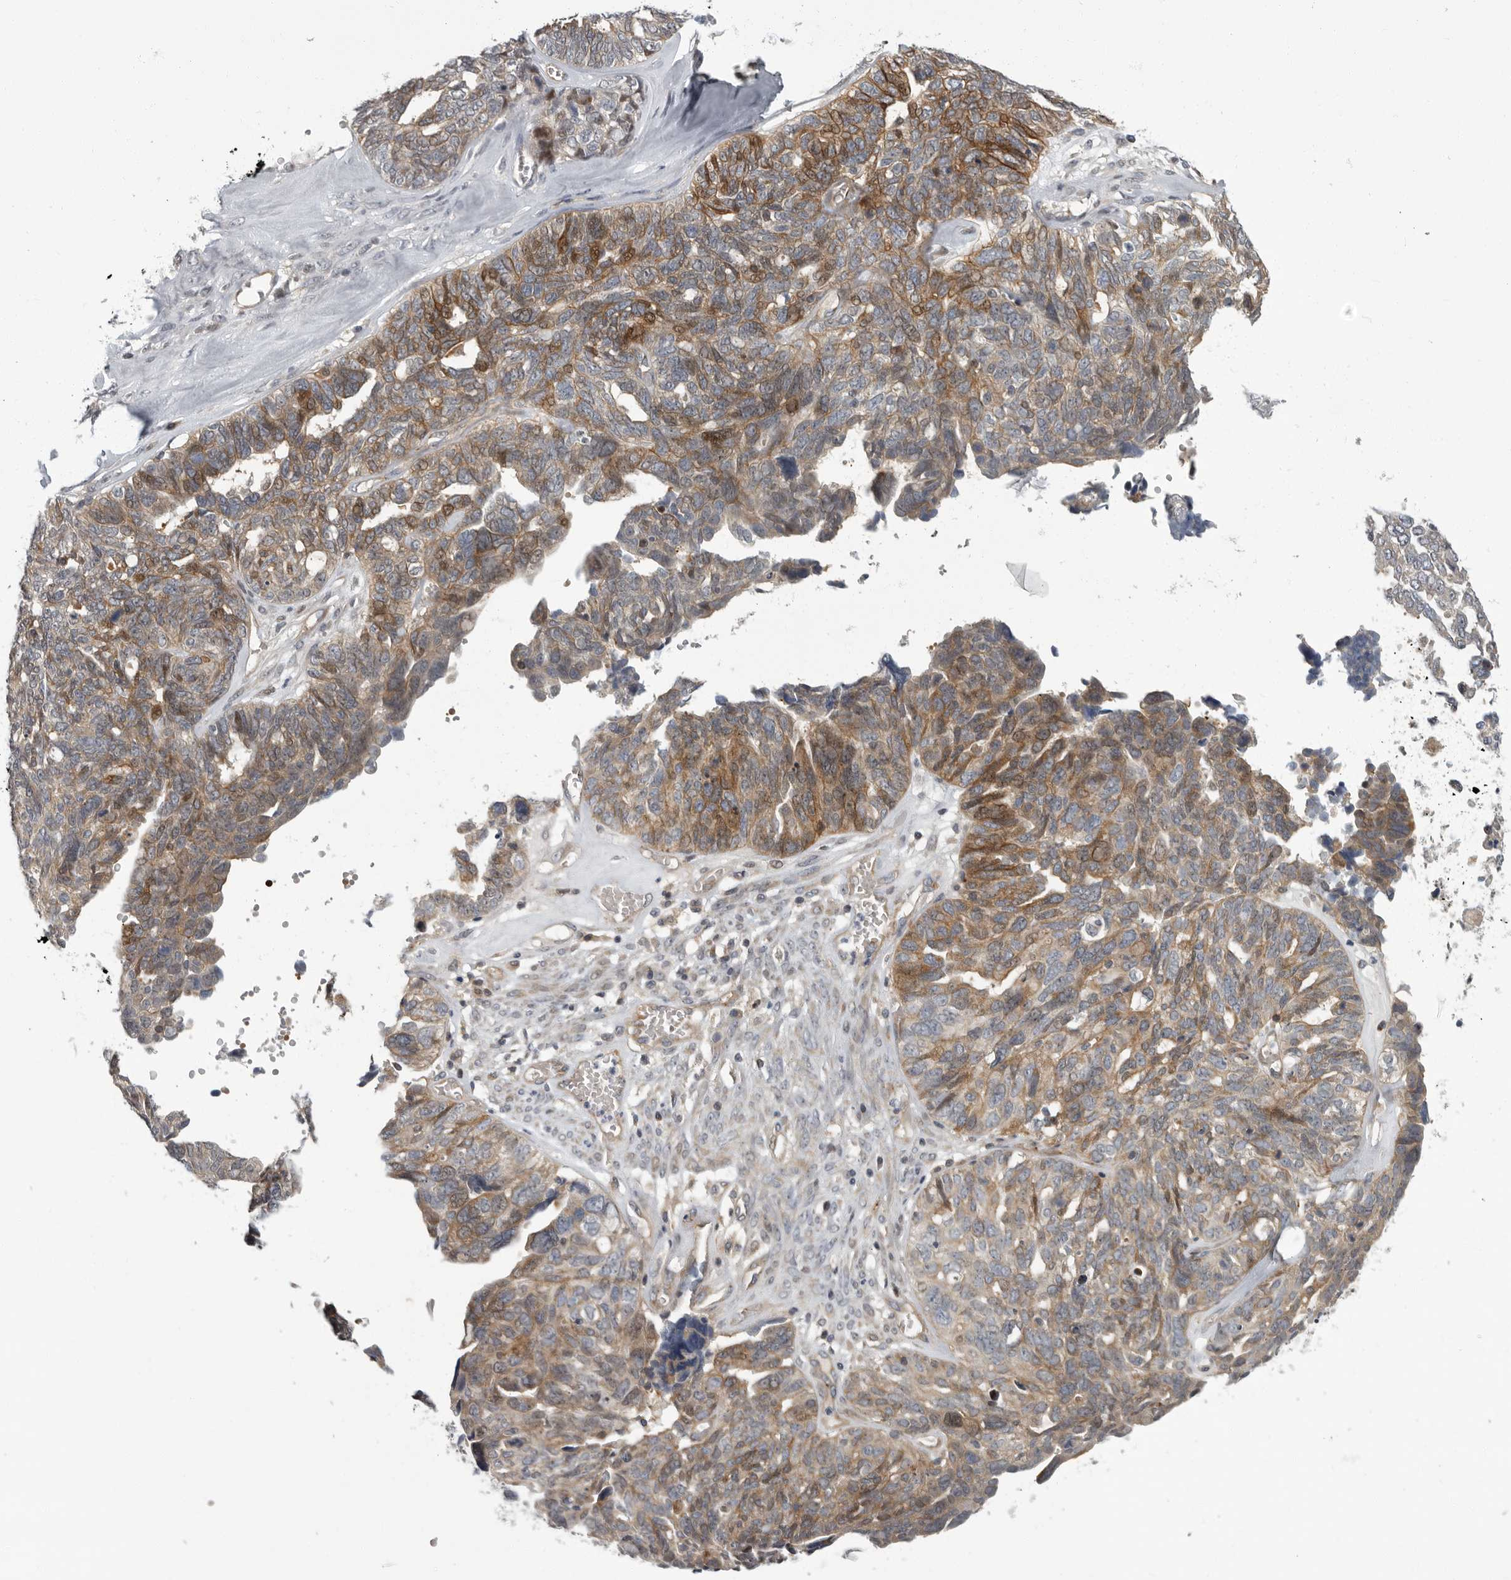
{"staining": {"intensity": "moderate", "quantity": "25%-75%", "location": "cytoplasmic/membranous"}, "tissue": "ovarian cancer", "cell_type": "Tumor cells", "image_type": "cancer", "snomed": [{"axis": "morphology", "description": "Cystadenocarcinoma, serous, NOS"}, {"axis": "topography", "description": "Ovary"}], "caption": "The immunohistochemical stain highlights moderate cytoplasmic/membranous expression in tumor cells of ovarian cancer tissue.", "gene": "PDE7A", "patient": {"sex": "female", "age": 79}}